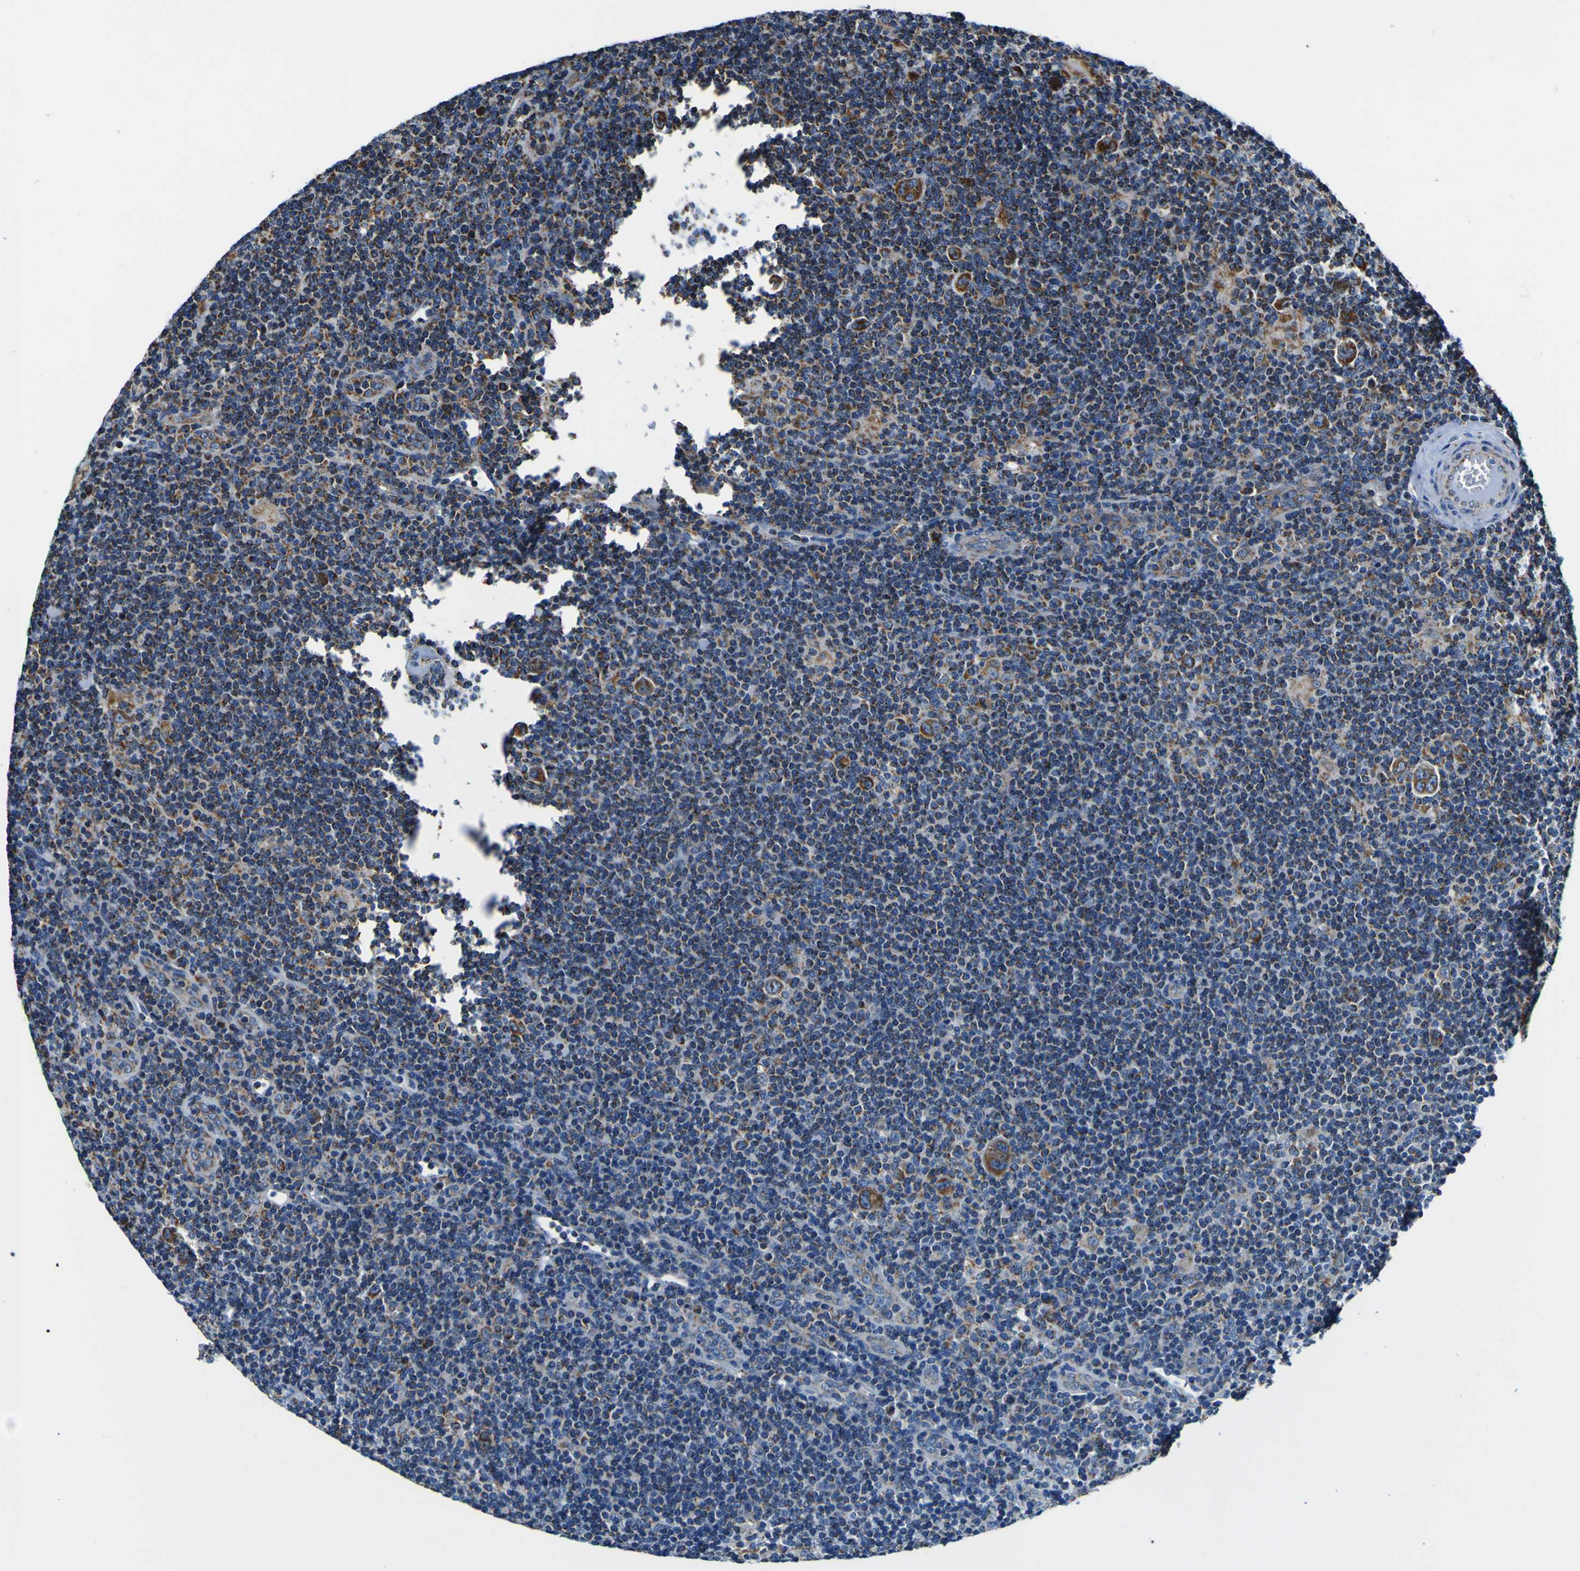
{"staining": {"intensity": "strong", "quantity": ">75%", "location": "cytoplasmic/membranous"}, "tissue": "lymphoma", "cell_type": "Tumor cells", "image_type": "cancer", "snomed": [{"axis": "morphology", "description": "Hodgkin's disease, NOS"}, {"axis": "topography", "description": "Lymph node"}], "caption": "Hodgkin's disease stained with DAB IHC displays high levels of strong cytoplasmic/membranous expression in about >75% of tumor cells.", "gene": "PTRH2", "patient": {"sex": "female", "age": 57}}